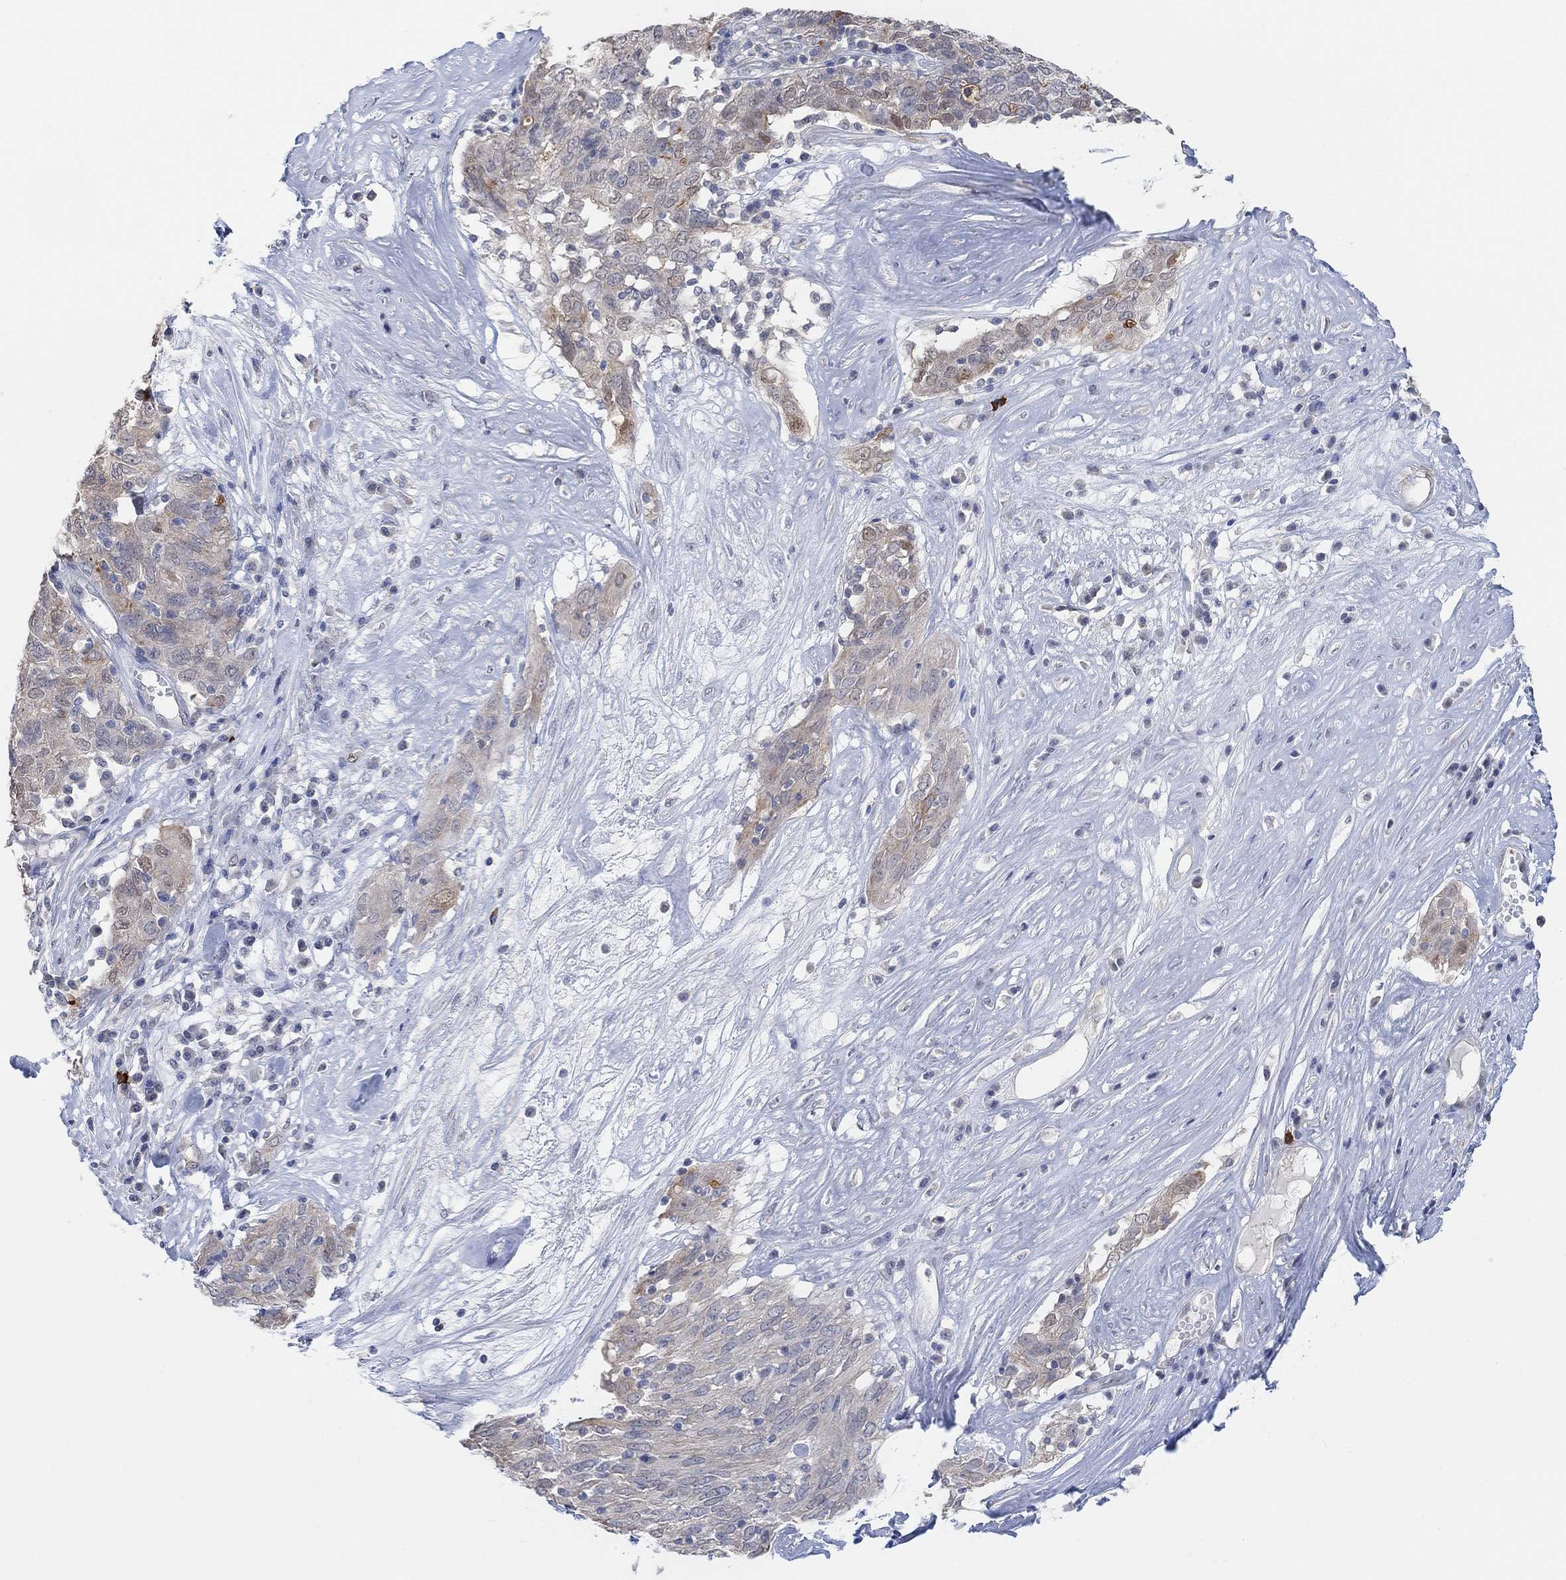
{"staining": {"intensity": "weak", "quantity": "25%-75%", "location": "cytoplasmic/membranous"}, "tissue": "ovarian cancer", "cell_type": "Tumor cells", "image_type": "cancer", "snomed": [{"axis": "morphology", "description": "Carcinoma, endometroid"}, {"axis": "topography", "description": "Ovary"}], "caption": "Protein positivity by immunohistochemistry shows weak cytoplasmic/membranous positivity in about 25%-75% of tumor cells in ovarian cancer.", "gene": "MUC1", "patient": {"sex": "female", "age": 50}}